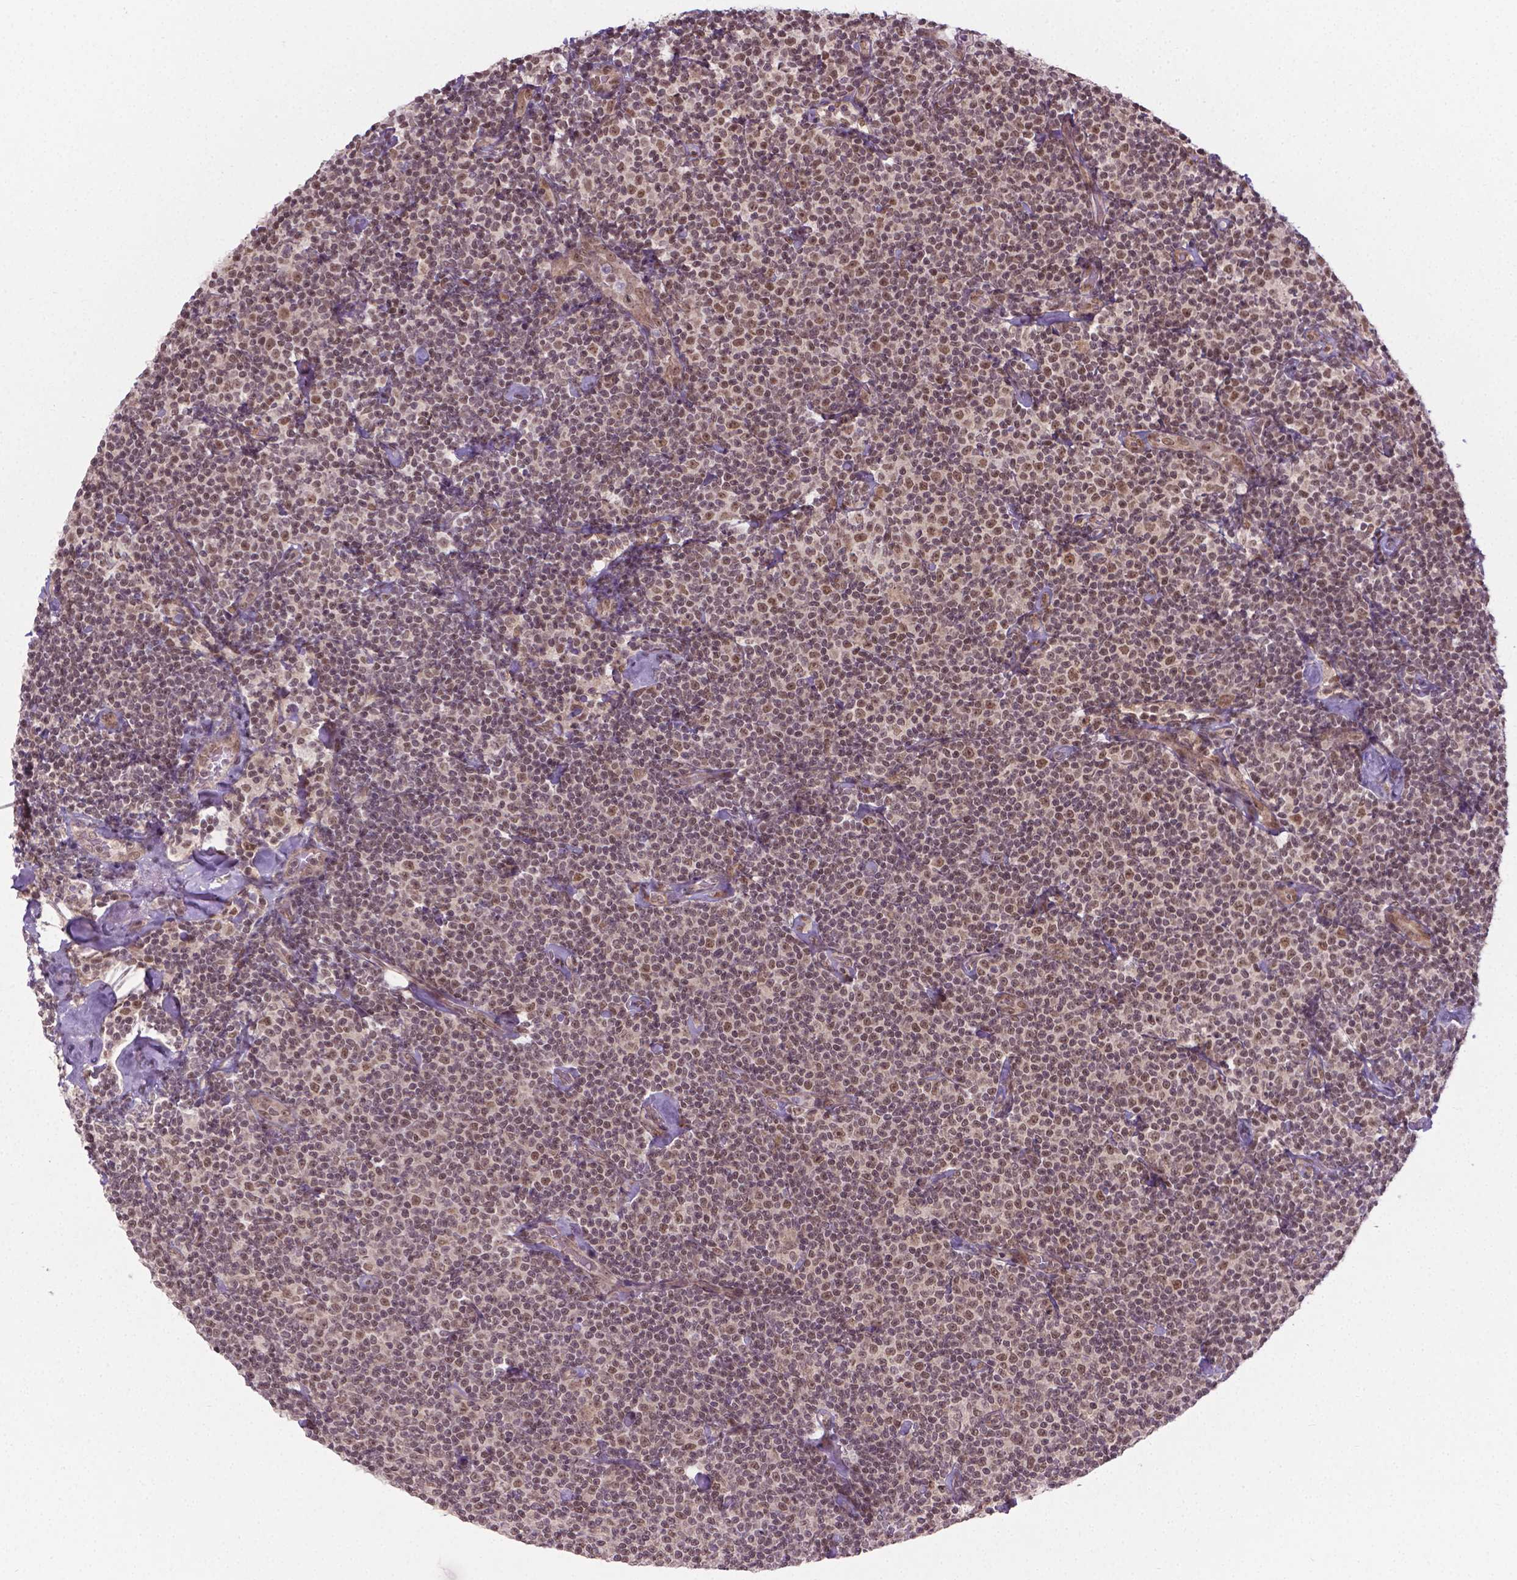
{"staining": {"intensity": "moderate", "quantity": ">75%", "location": "nuclear"}, "tissue": "lymphoma", "cell_type": "Tumor cells", "image_type": "cancer", "snomed": [{"axis": "morphology", "description": "Malignant lymphoma, non-Hodgkin's type, Low grade"}, {"axis": "topography", "description": "Lymph node"}], "caption": "Immunohistochemical staining of human lymphoma shows medium levels of moderate nuclear expression in about >75% of tumor cells.", "gene": "ANKRD54", "patient": {"sex": "male", "age": 81}}